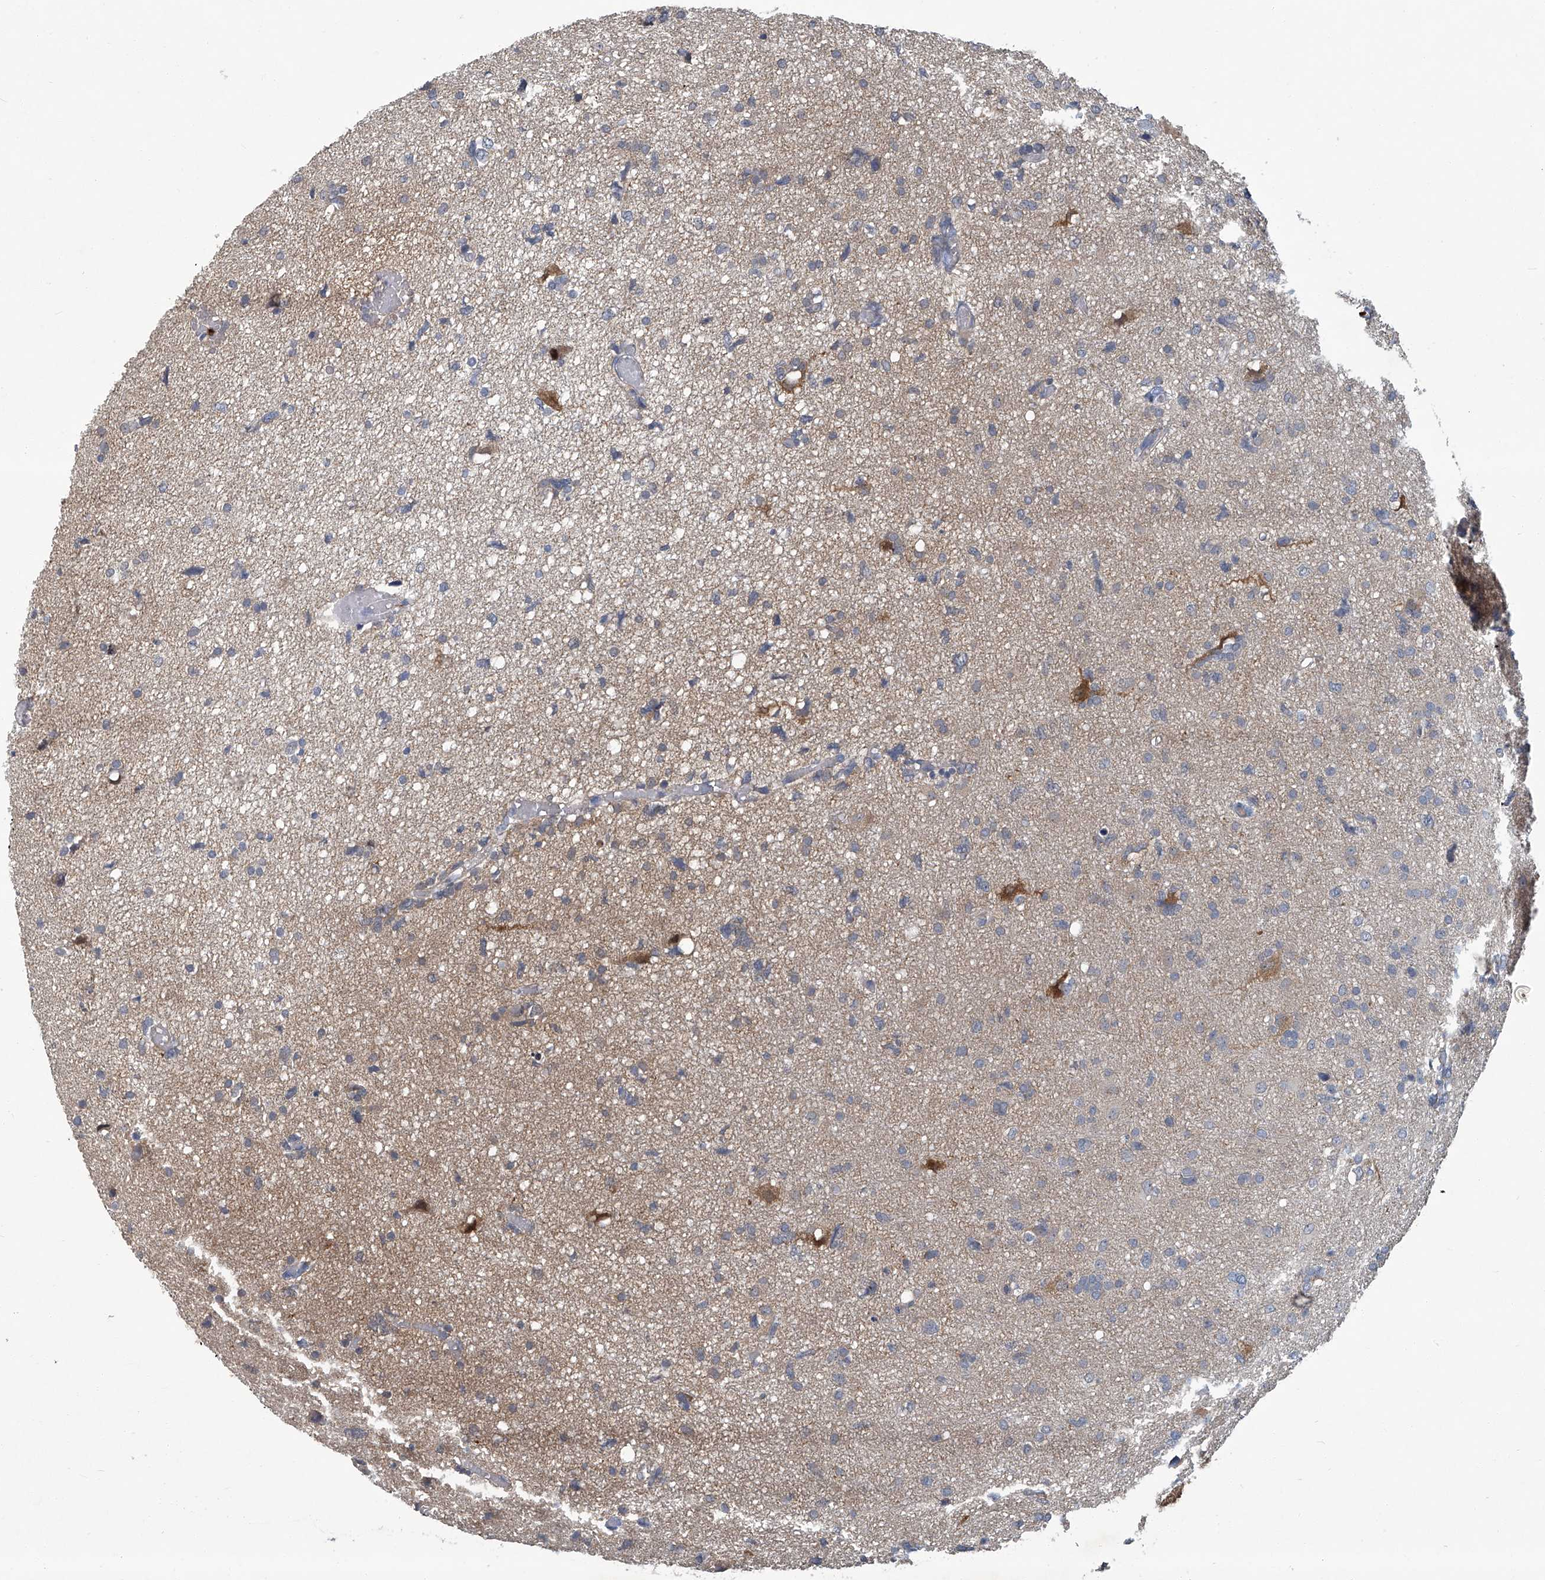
{"staining": {"intensity": "negative", "quantity": "none", "location": "none"}, "tissue": "glioma", "cell_type": "Tumor cells", "image_type": "cancer", "snomed": [{"axis": "morphology", "description": "Glioma, malignant, High grade"}, {"axis": "topography", "description": "Brain"}], "caption": "Tumor cells are negative for brown protein staining in glioma.", "gene": "AKNAD1", "patient": {"sex": "female", "age": 59}}